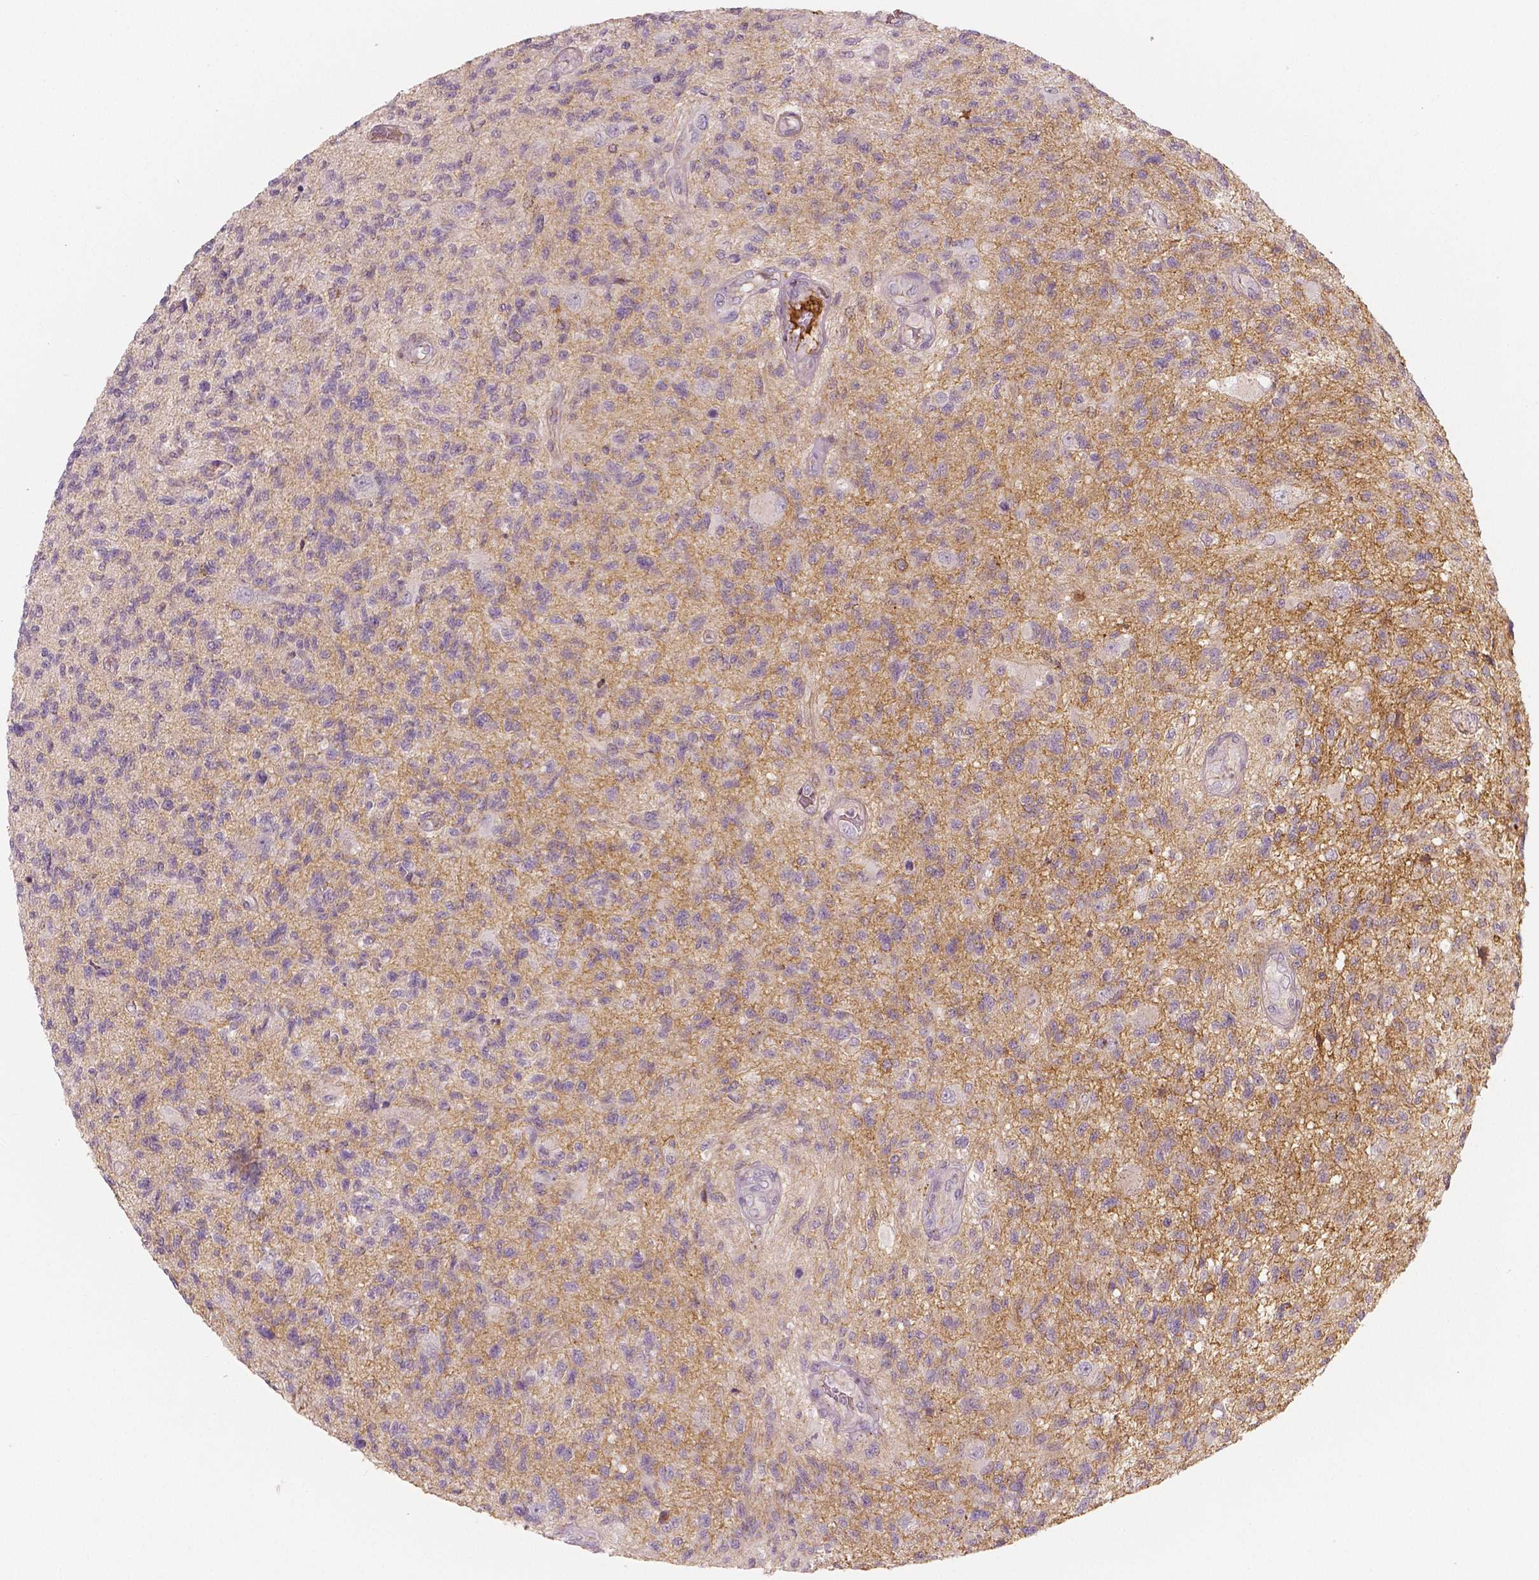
{"staining": {"intensity": "negative", "quantity": "none", "location": "none"}, "tissue": "glioma", "cell_type": "Tumor cells", "image_type": "cancer", "snomed": [{"axis": "morphology", "description": "Glioma, malignant, High grade"}, {"axis": "topography", "description": "Brain"}], "caption": "DAB (3,3'-diaminobenzidine) immunohistochemical staining of malignant high-grade glioma exhibits no significant positivity in tumor cells. (Immunohistochemistry, brightfield microscopy, high magnification).", "gene": "APOA4", "patient": {"sex": "male", "age": 56}}